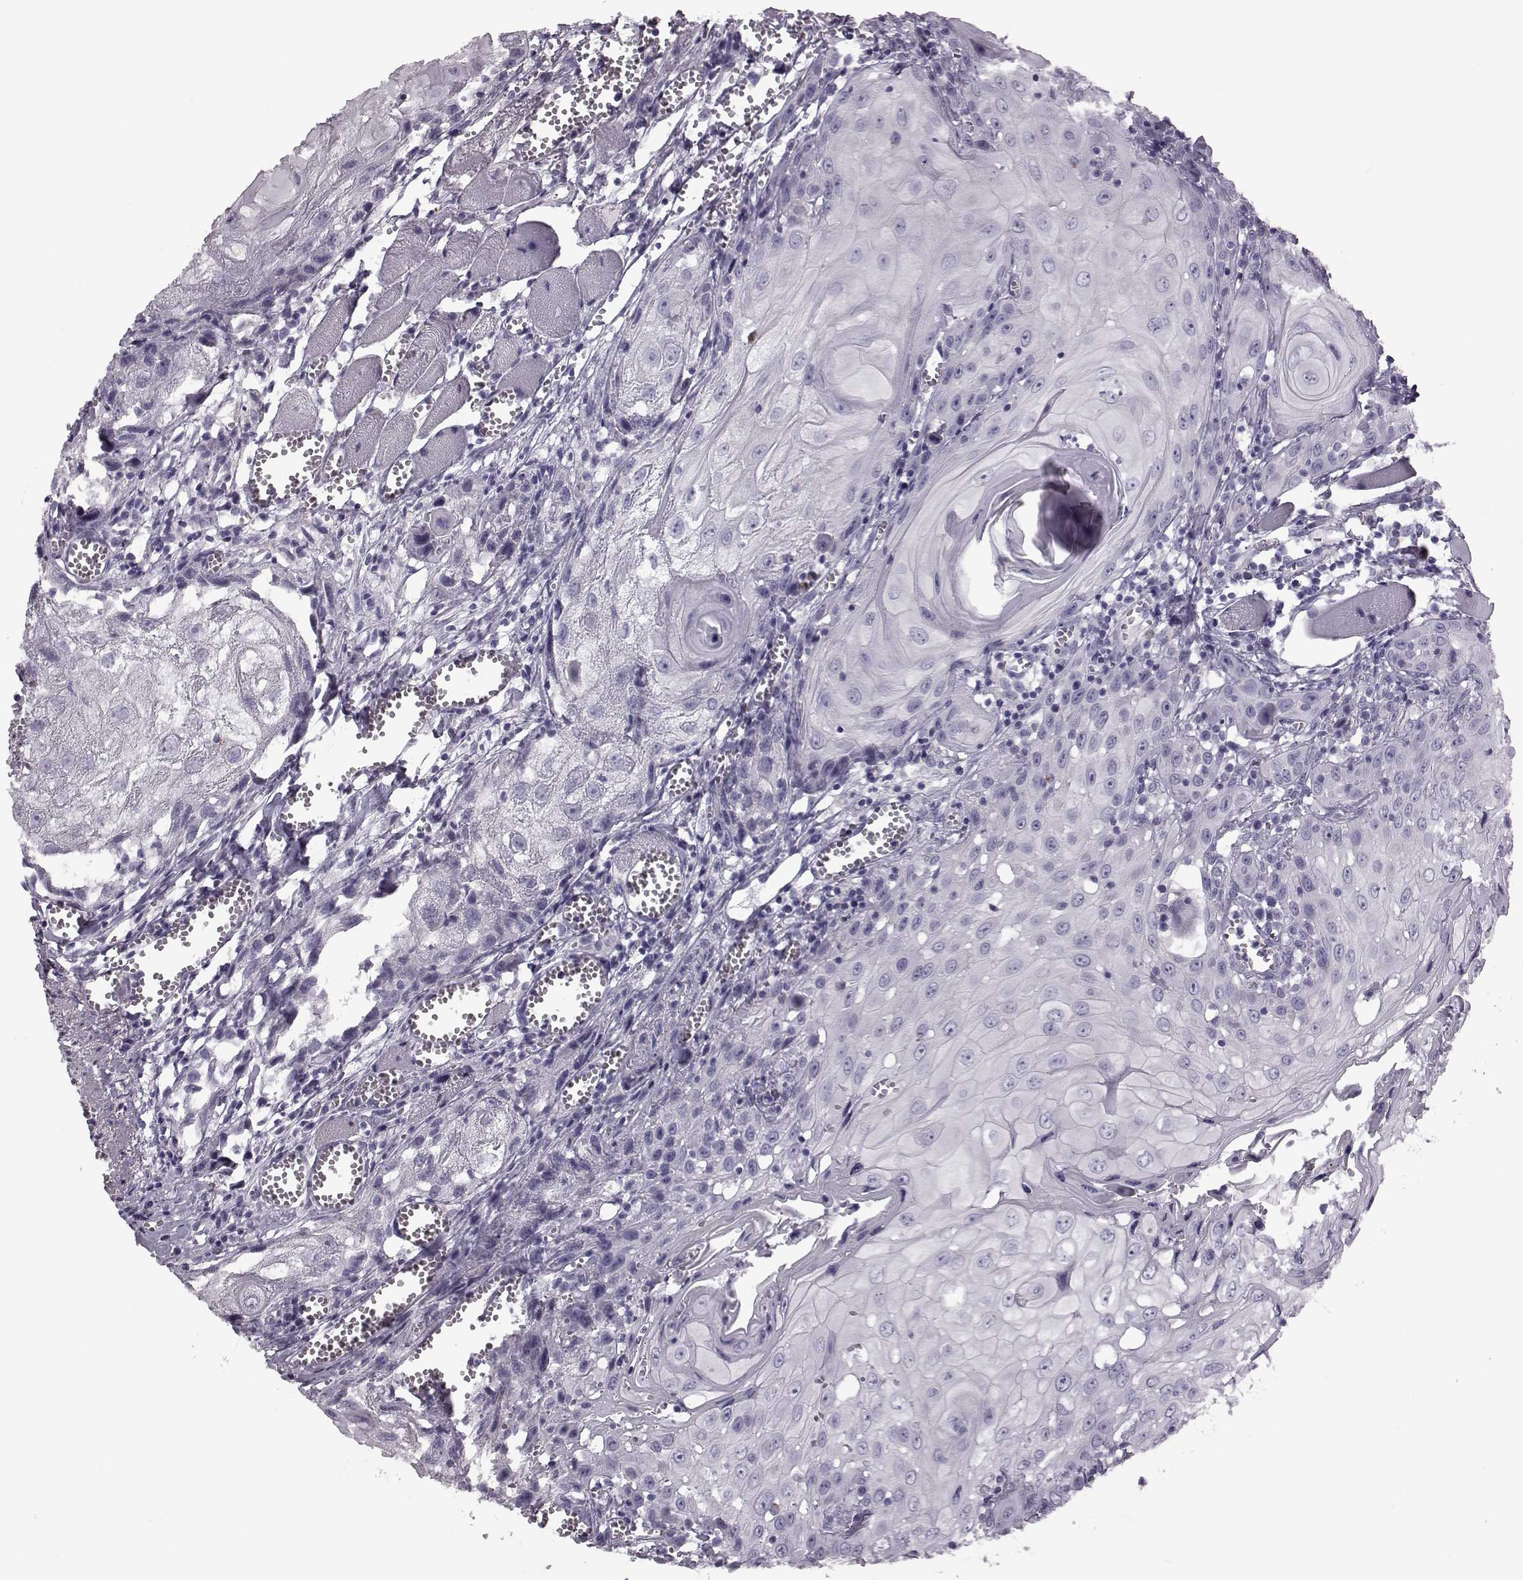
{"staining": {"intensity": "negative", "quantity": "none", "location": "none"}, "tissue": "head and neck cancer", "cell_type": "Tumor cells", "image_type": "cancer", "snomed": [{"axis": "morphology", "description": "Squamous cell carcinoma, NOS"}, {"axis": "topography", "description": "Head-Neck"}], "caption": "High power microscopy photomicrograph of an immunohistochemistry (IHC) image of squamous cell carcinoma (head and neck), revealing no significant expression in tumor cells.", "gene": "SNTG1", "patient": {"sex": "female", "age": 80}}